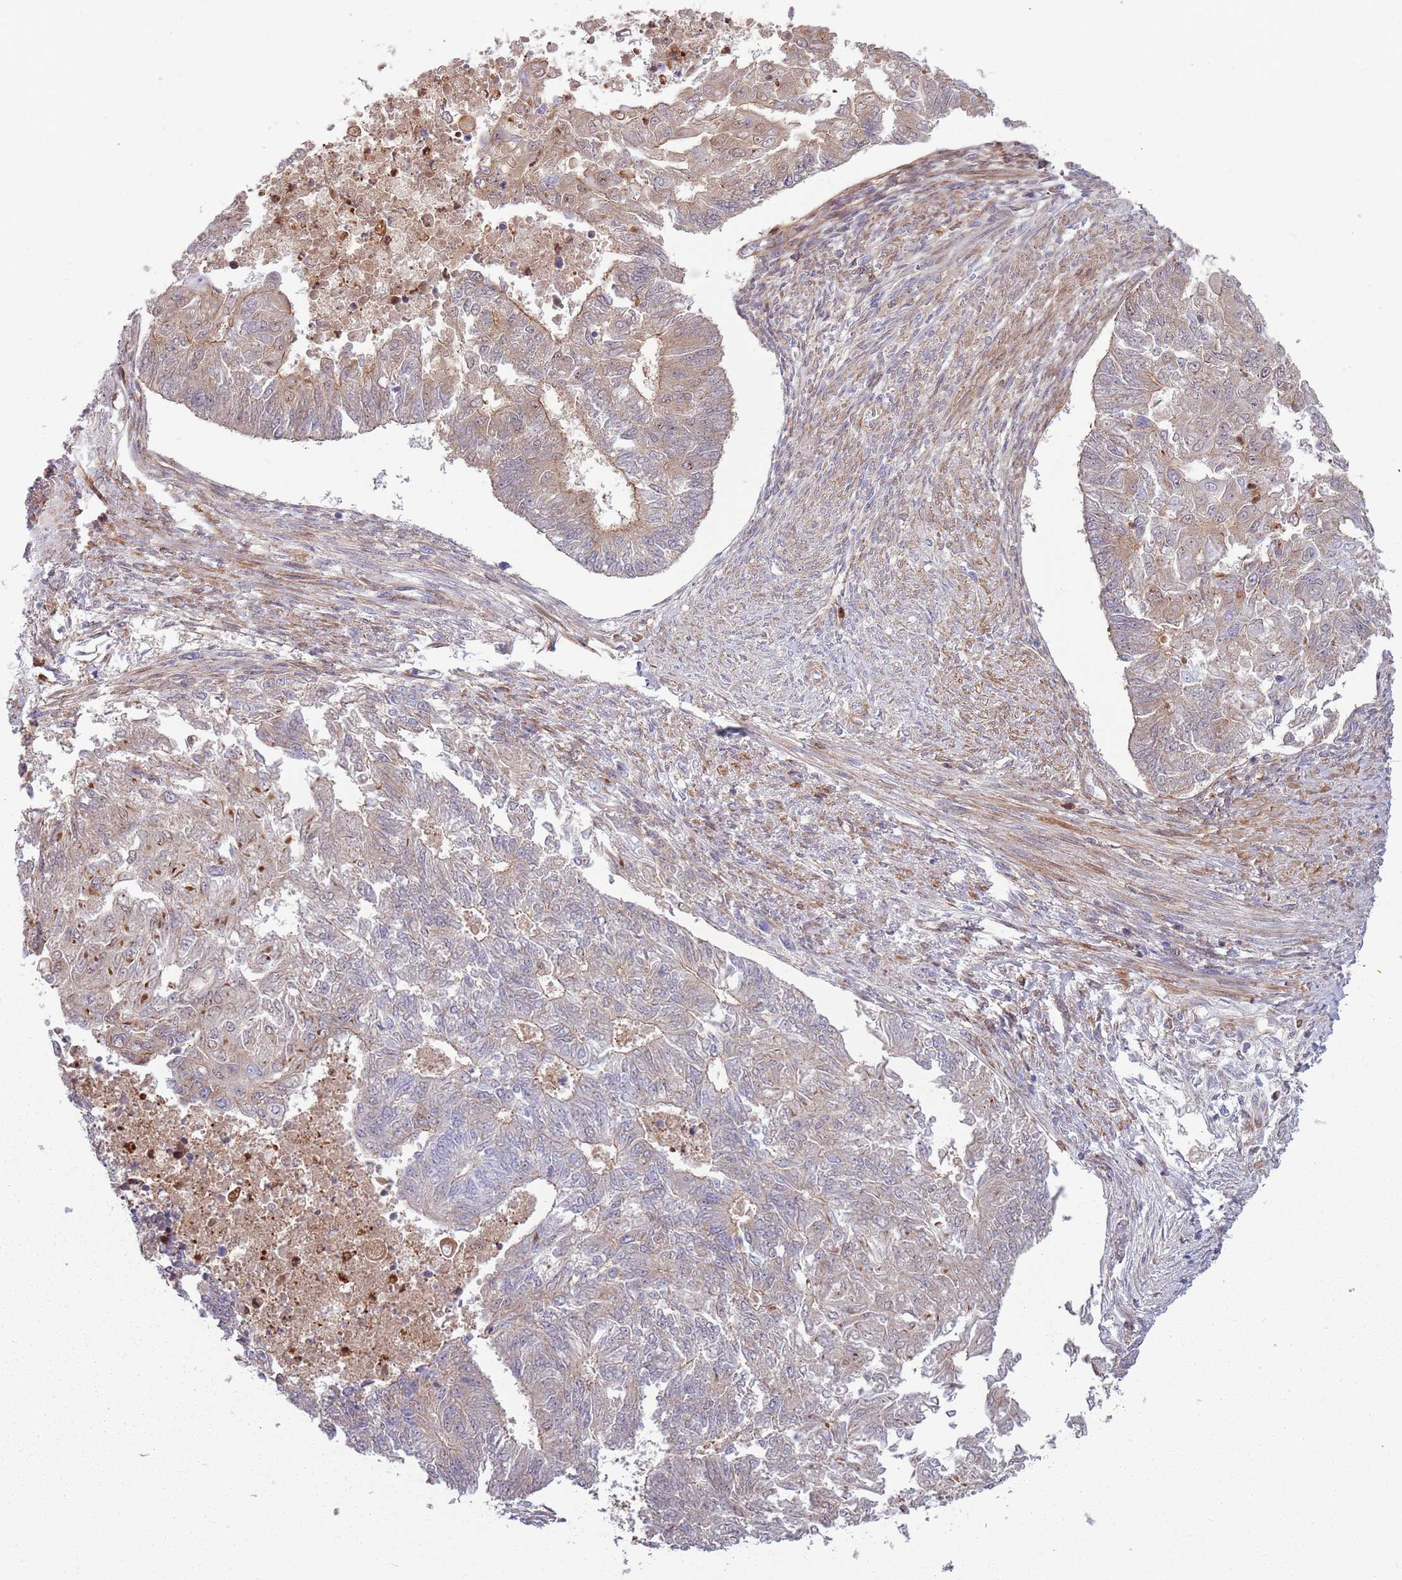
{"staining": {"intensity": "weak", "quantity": "25%-75%", "location": "cytoplasmic/membranous"}, "tissue": "endometrial cancer", "cell_type": "Tumor cells", "image_type": "cancer", "snomed": [{"axis": "morphology", "description": "Adenocarcinoma, NOS"}, {"axis": "topography", "description": "Endometrium"}], "caption": "High-magnification brightfield microscopy of endometrial adenocarcinoma stained with DAB (brown) and counterstained with hematoxylin (blue). tumor cells exhibit weak cytoplasmic/membranous expression is seen in about25%-75% of cells.", "gene": "NADK", "patient": {"sex": "female", "age": 32}}